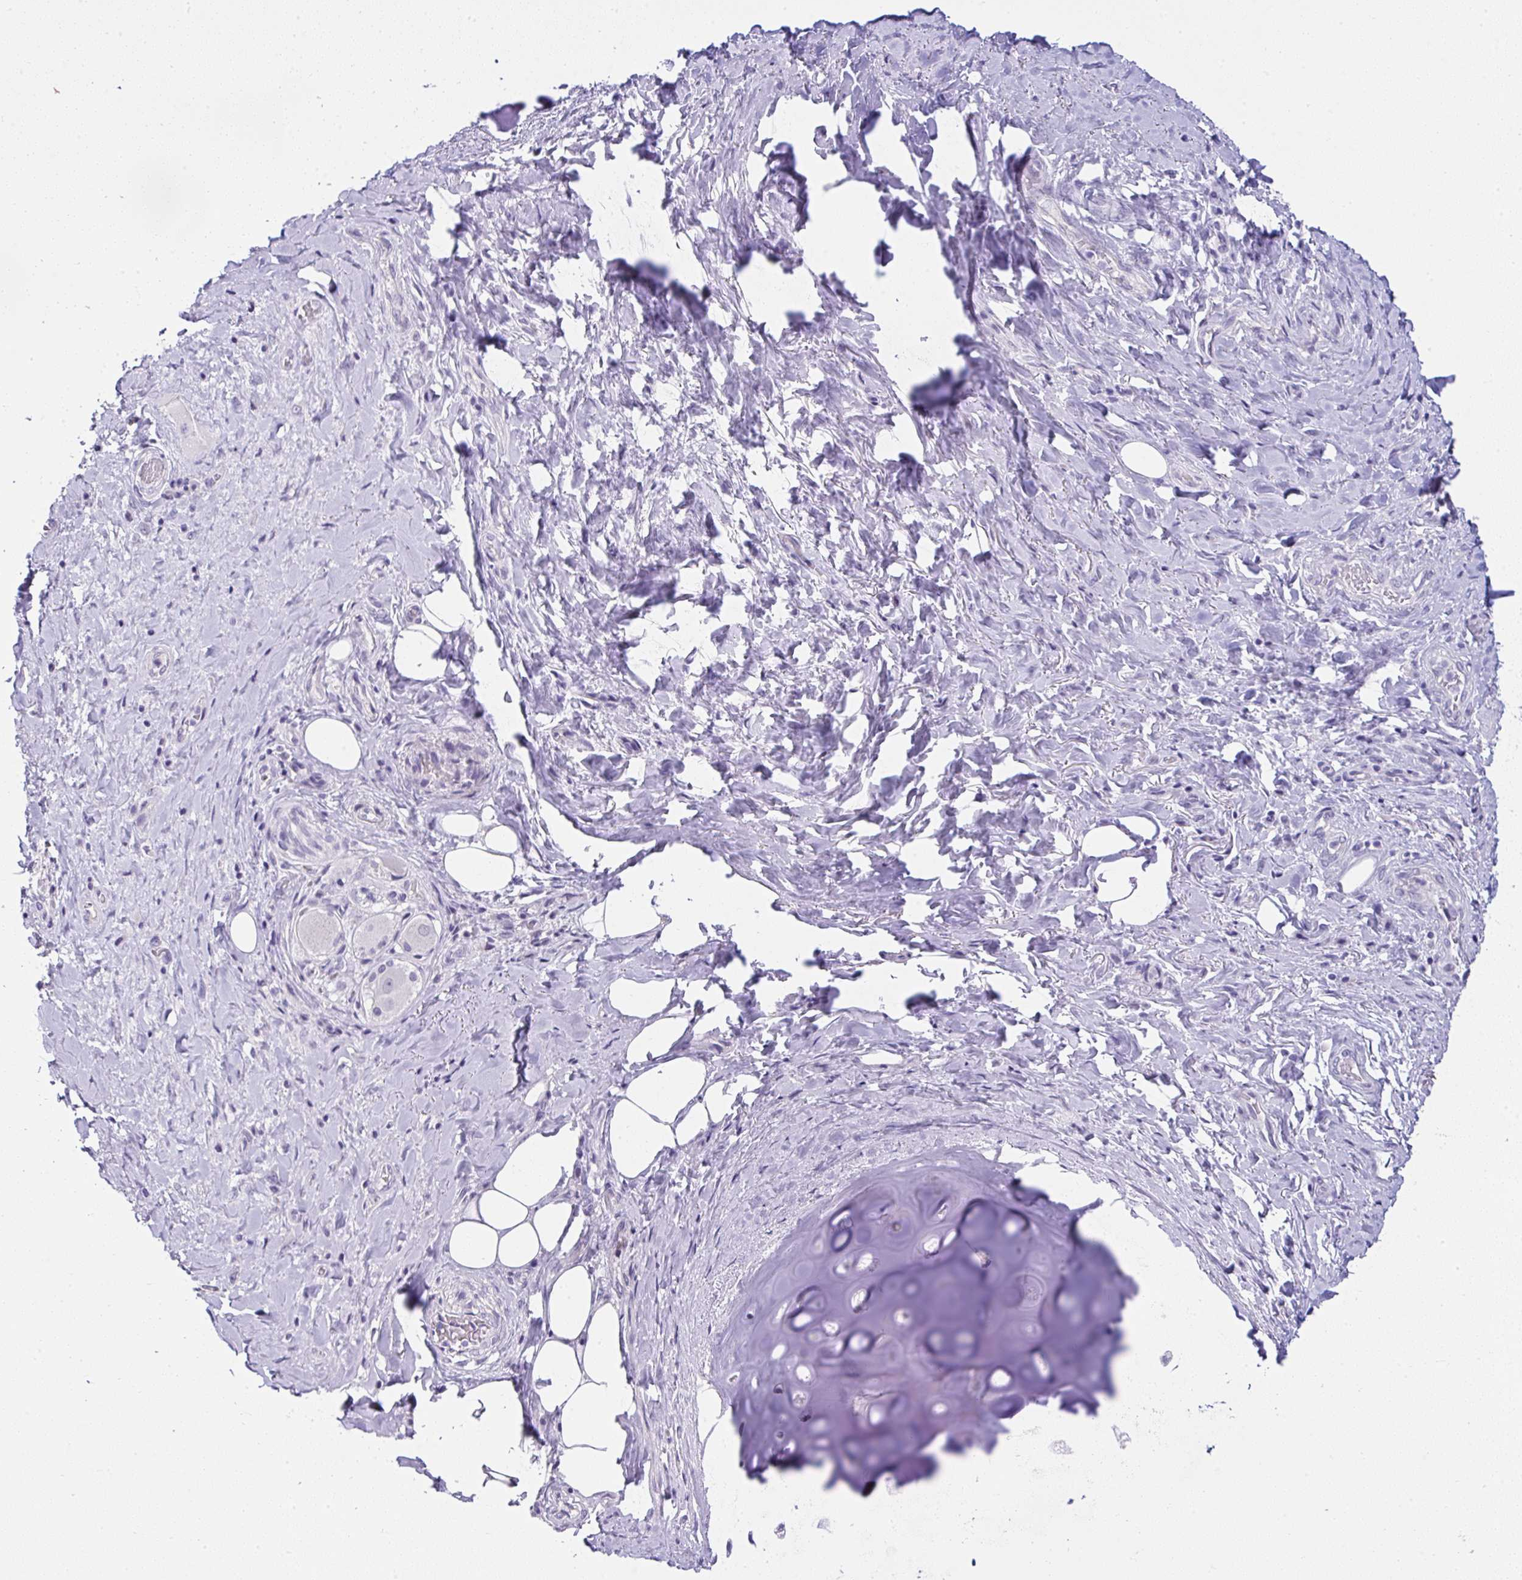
{"staining": {"intensity": "negative", "quantity": "none", "location": "none"}, "tissue": "adipose tissue", "cell_type": "Adipocytes", "image_type": "normal", "snomed": [{"axis": "morphology", "description": "Normal tissue, NOS"}, {"axis": "topography", "description": "Cartilage tissue"}, {"axis": "topography", "description": "Bronchus"}], "caption": "Immunohistochemistry (IHC) image of unremarkable adipose tissue: adipose tissue stained with DAB (3,3'-diaminobenzidine) reveals no significant protein staining in adipocytes.", "gene": "RNF183", "patient": {"sex": "male", "age": 64}}